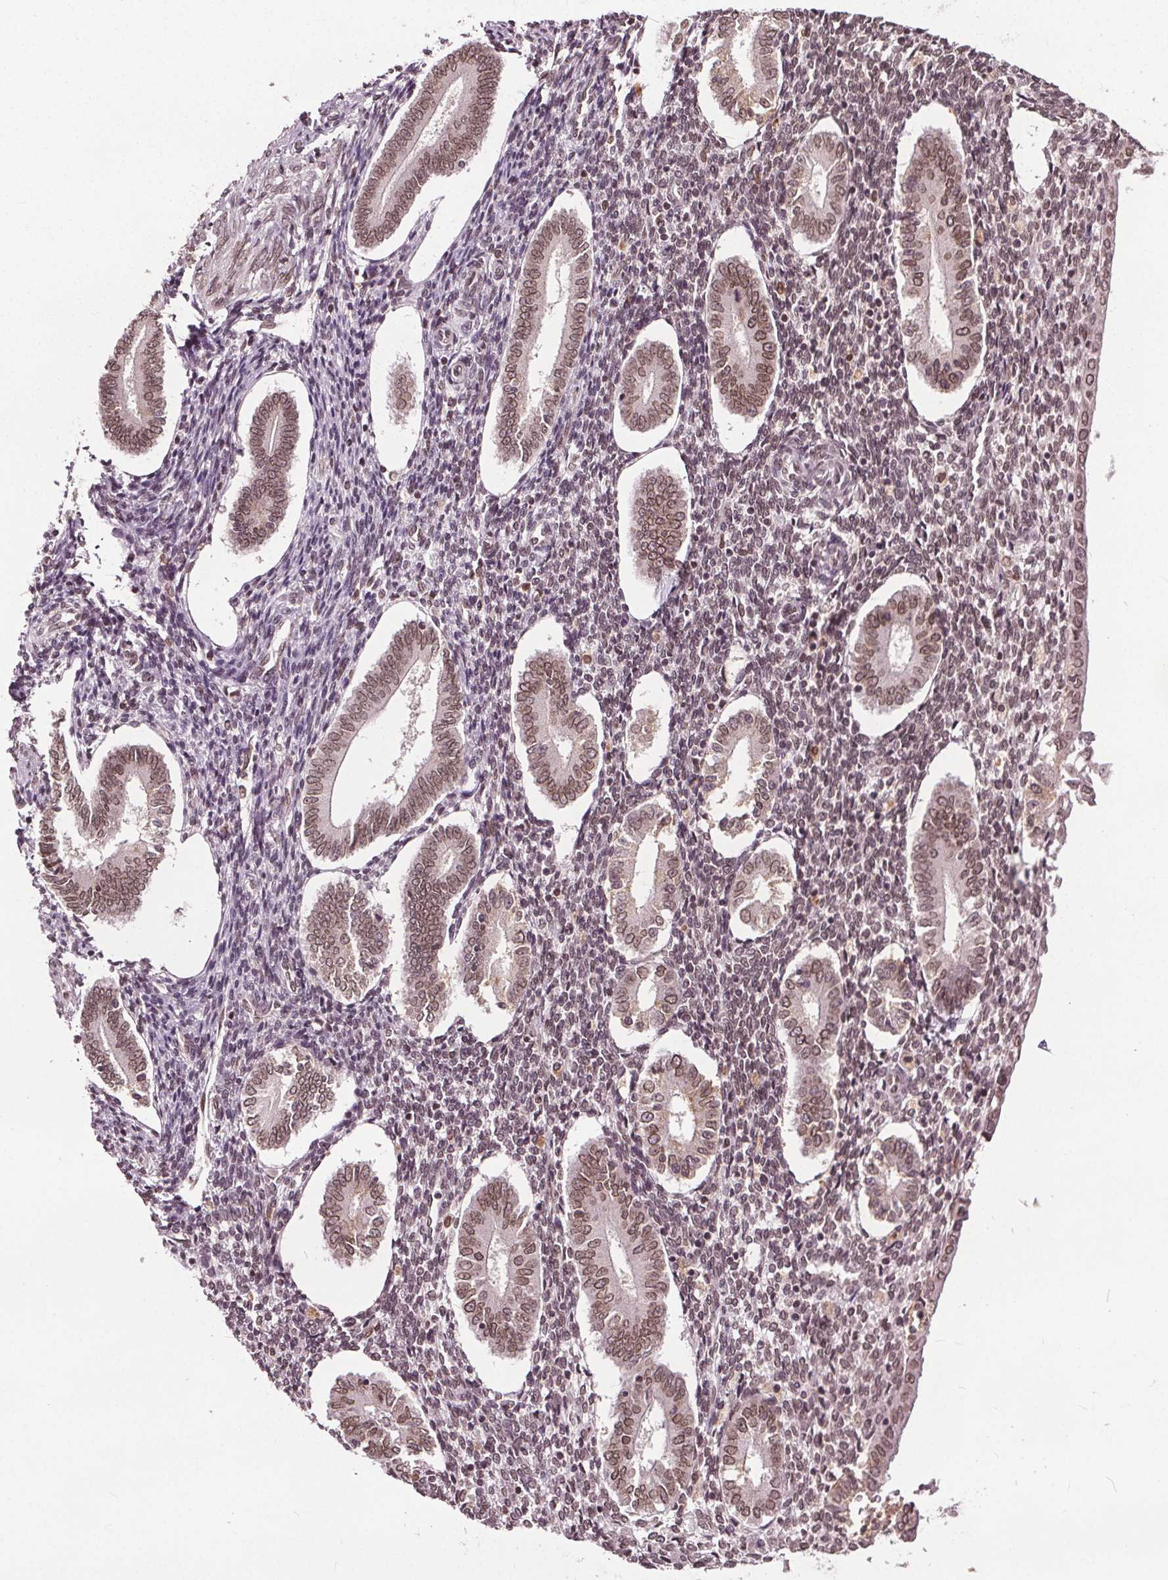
{"staining": {"intensity": "moderate", "quantity": "25%-75%", "location": "cytoplasmic/membranous,nuclear"}, "tissue": "endometrium", "cell_type": "Cells in endometrial stroma", "image_type": "normal", "snomed": [{"axis": "morphology", "description": "Normal tissue, NOS"}, {"axis": "topography", "description": "Endometrium"}], "caption": "The photomicrograph reveals immunohistochemical staining of normal endometrium. There is moderate cytoplasmic/membranous,nuclear expression is appreciated in approximately 25%-75% of cells in endometrial stroma.", "gene": "TTC39C", "patient": {"sex": "female", "age": 40}}